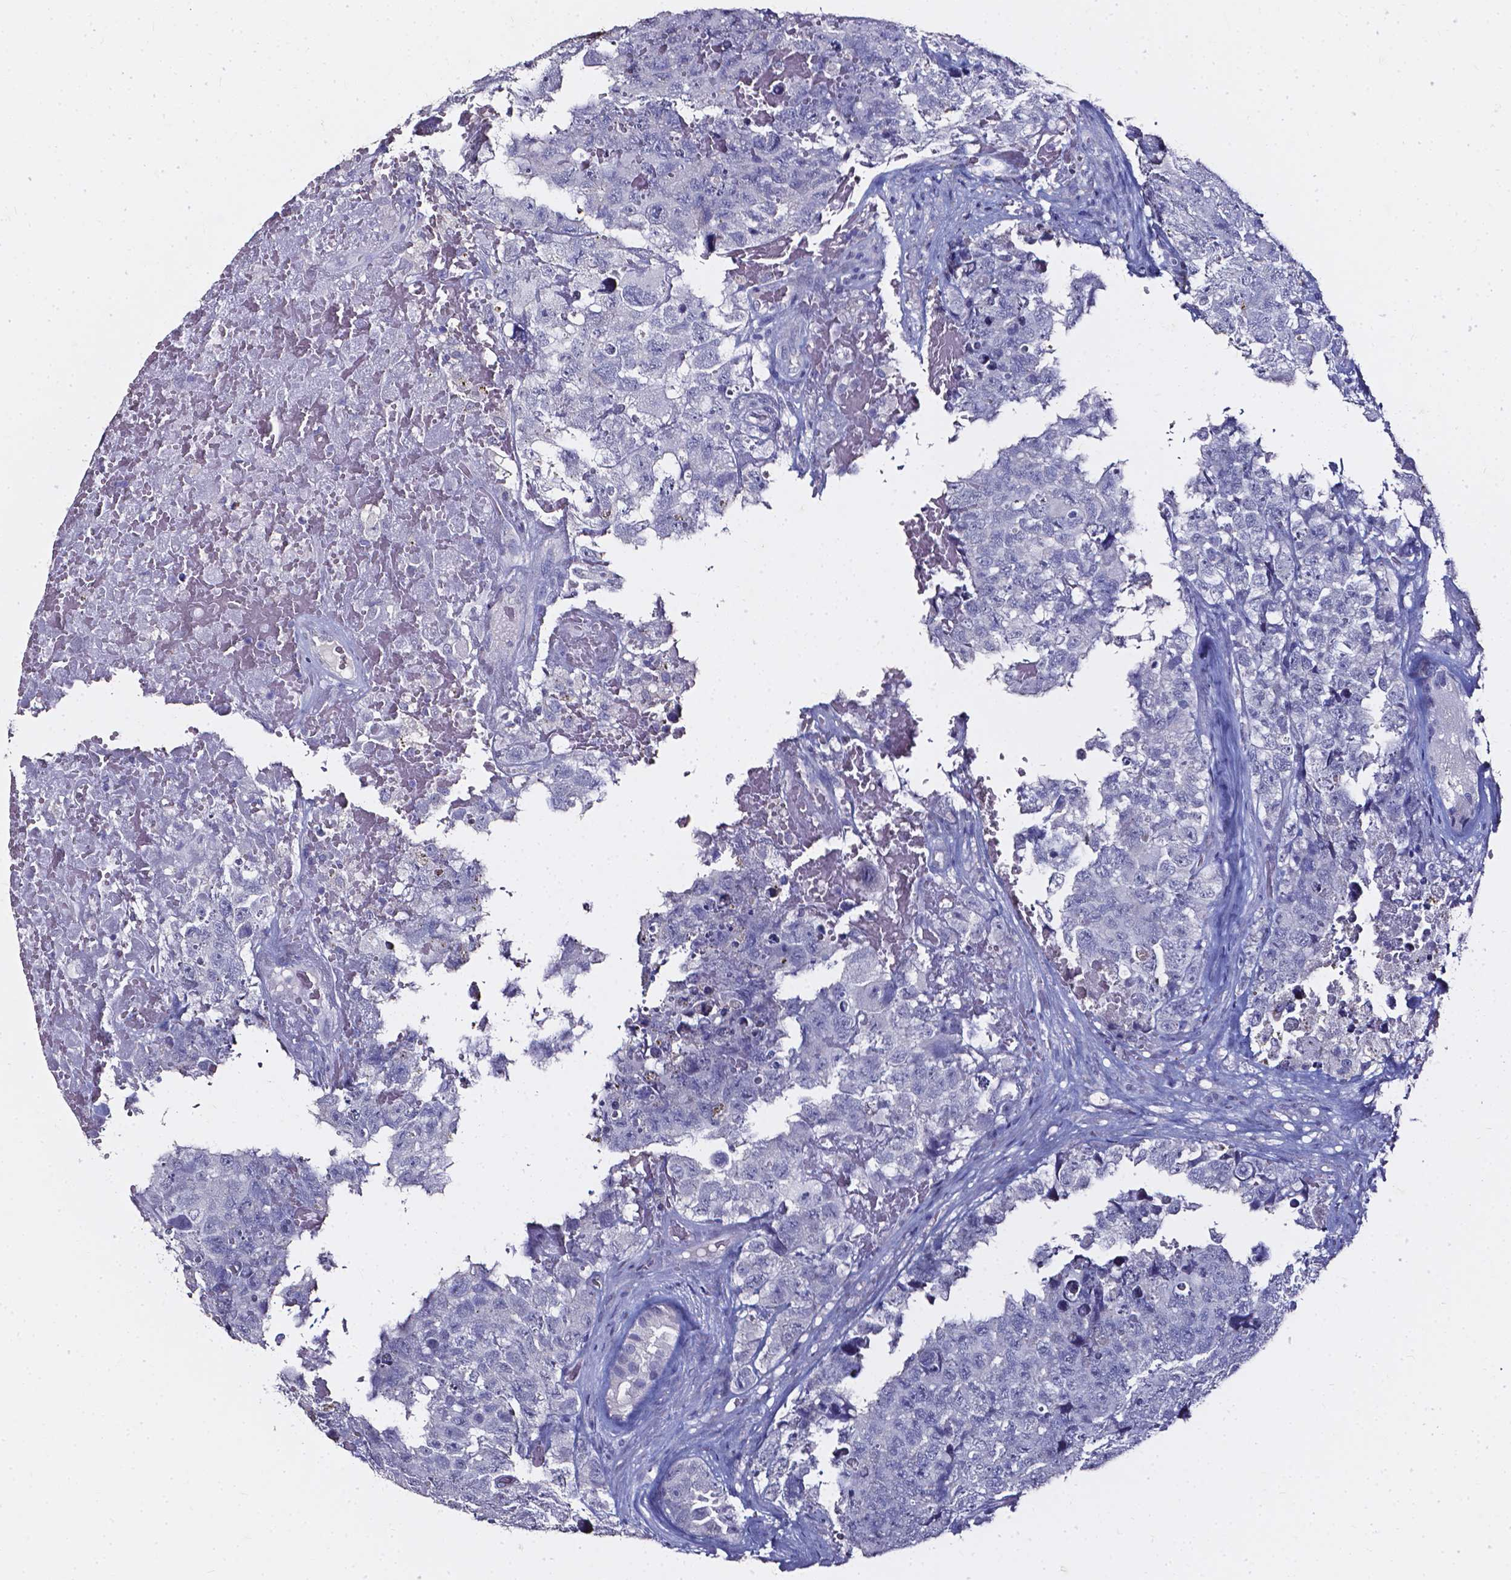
{"staining": {"intensity": "negative", "quantity": "none", "location": "none"}, "tissue": "testis cancer", "cell_type": "Tumor cells", "image_type": "cancer", "snomed": [{"axis": "morphology", "description": "Carcinoma, Embryonal, NOS"}, {"axis": "topography", "description": "Testis"}], "caption": "Immunohistochemical staining of human testis cancer (embryonal carcinoma) exhibits no significant expression in tumor cells.", "gene": "AKR1B10", "patient": {"sex": "male", "age": 18}}